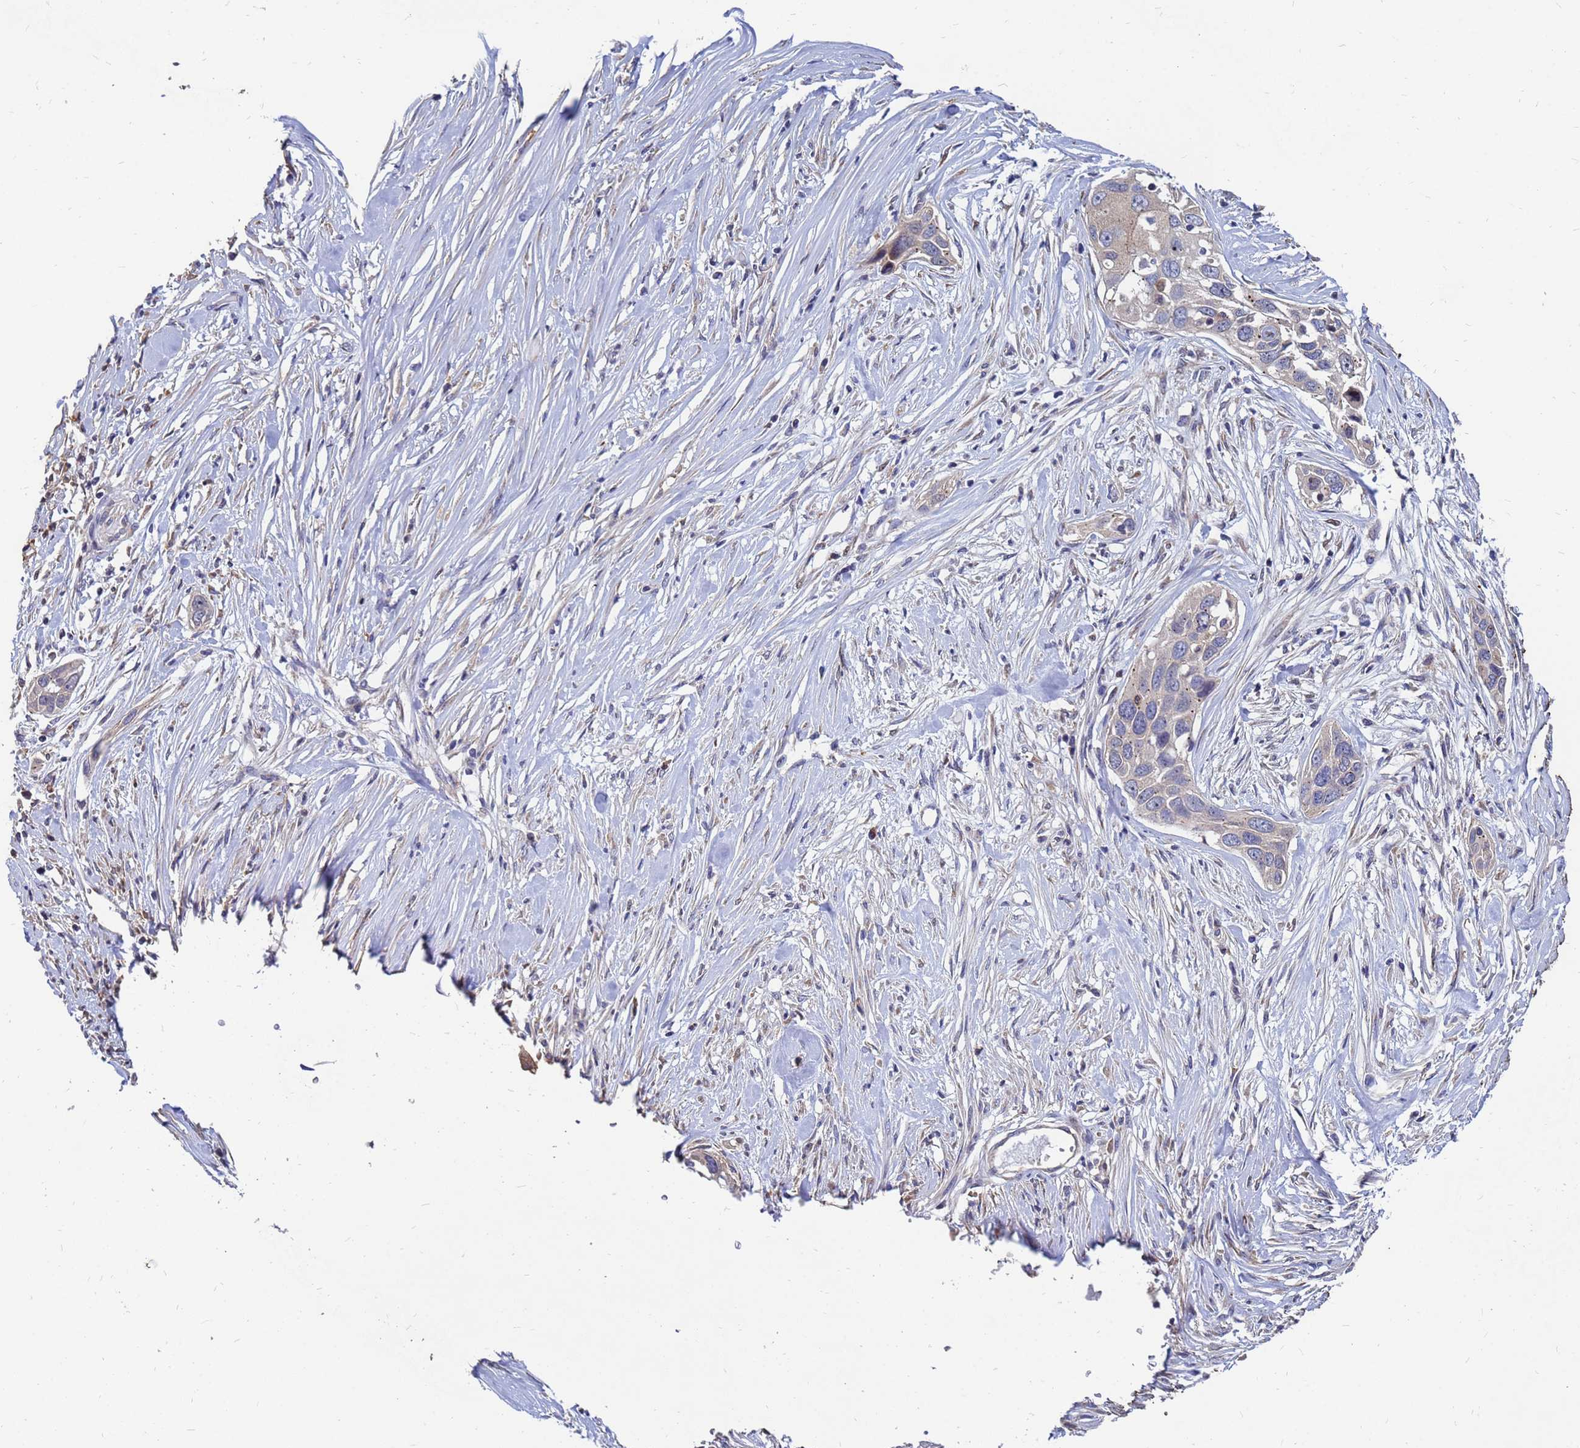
{"staining": {"intensity": "negative", "quantity": "none", "location": "none"}, "tissue": "pancreatic cancer", "cell_type": "Tumor cells", "image_type": "cancer", "snomed": [{"axis": "morphology", "description": "Adenocarcinoma, NOS"}, {"axis": "topography", "description": "Pancreas"}], "caption": "This histopathology image is of pancreatic adenocarcinoma stained with immunohistochemistry (IHC) to label a protein in brown with the nuclei are counter-stained blue. There is no expression in tumor cells.", "gene": "MOB2", "patient": {"sex": "female", "age": 60}}